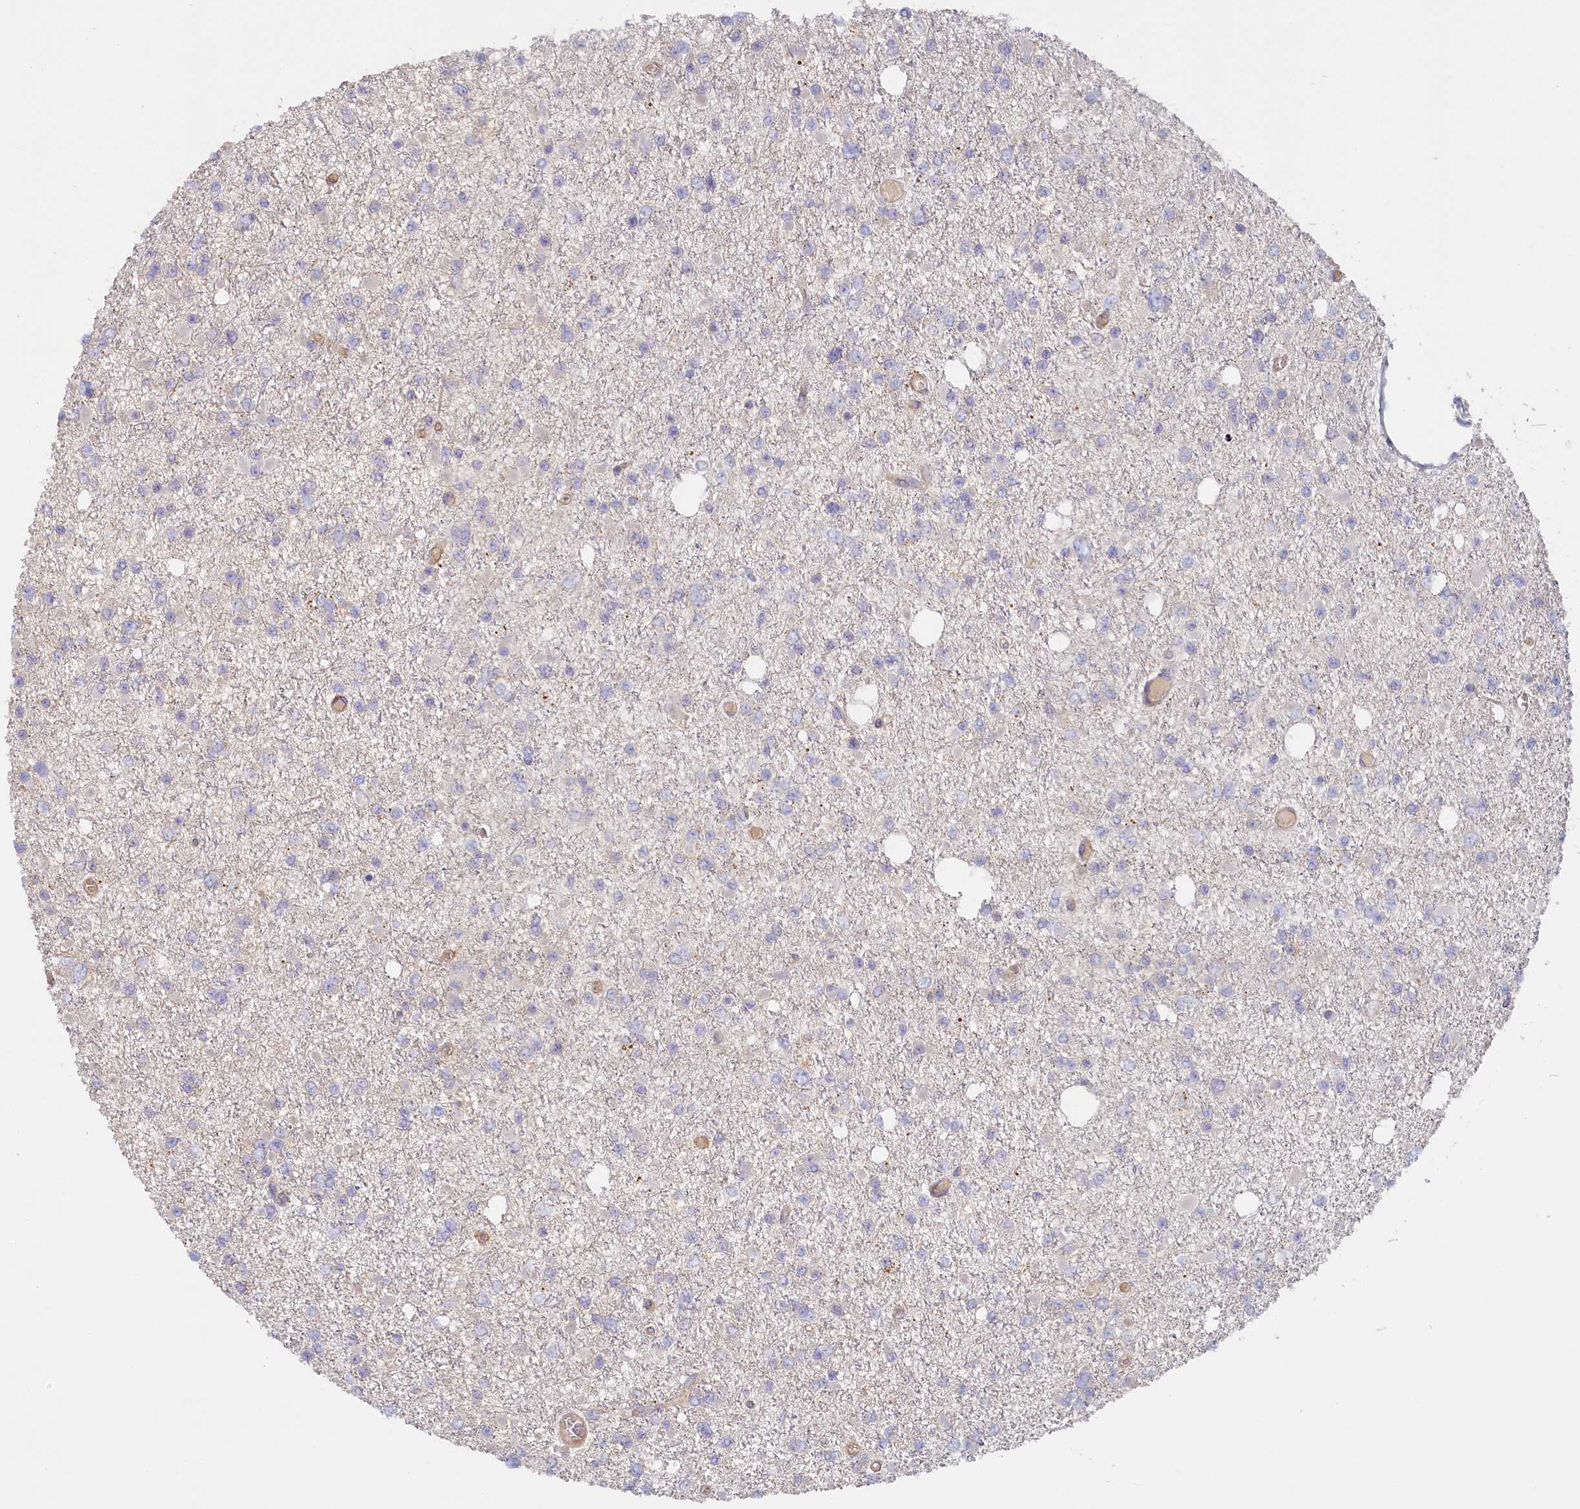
{"staining": {"intensity": "negative", "quantity": "none", "location": "none"}, "tissue": "glioma", "cell_type": "Tumor cells", "image_type": "cancer", "snomed": [{"axis": "morphology", "description": "Glioma, malignant, Low grade"}, {"axis": "topography", "description": "Brain"}], "caption": "IHC of glioma shows no expression in tumor cells. (IHC, brightfield microscopy, high magnification).", "gene": "INTS4", "patient": {"sex": "female", "age": 22}}